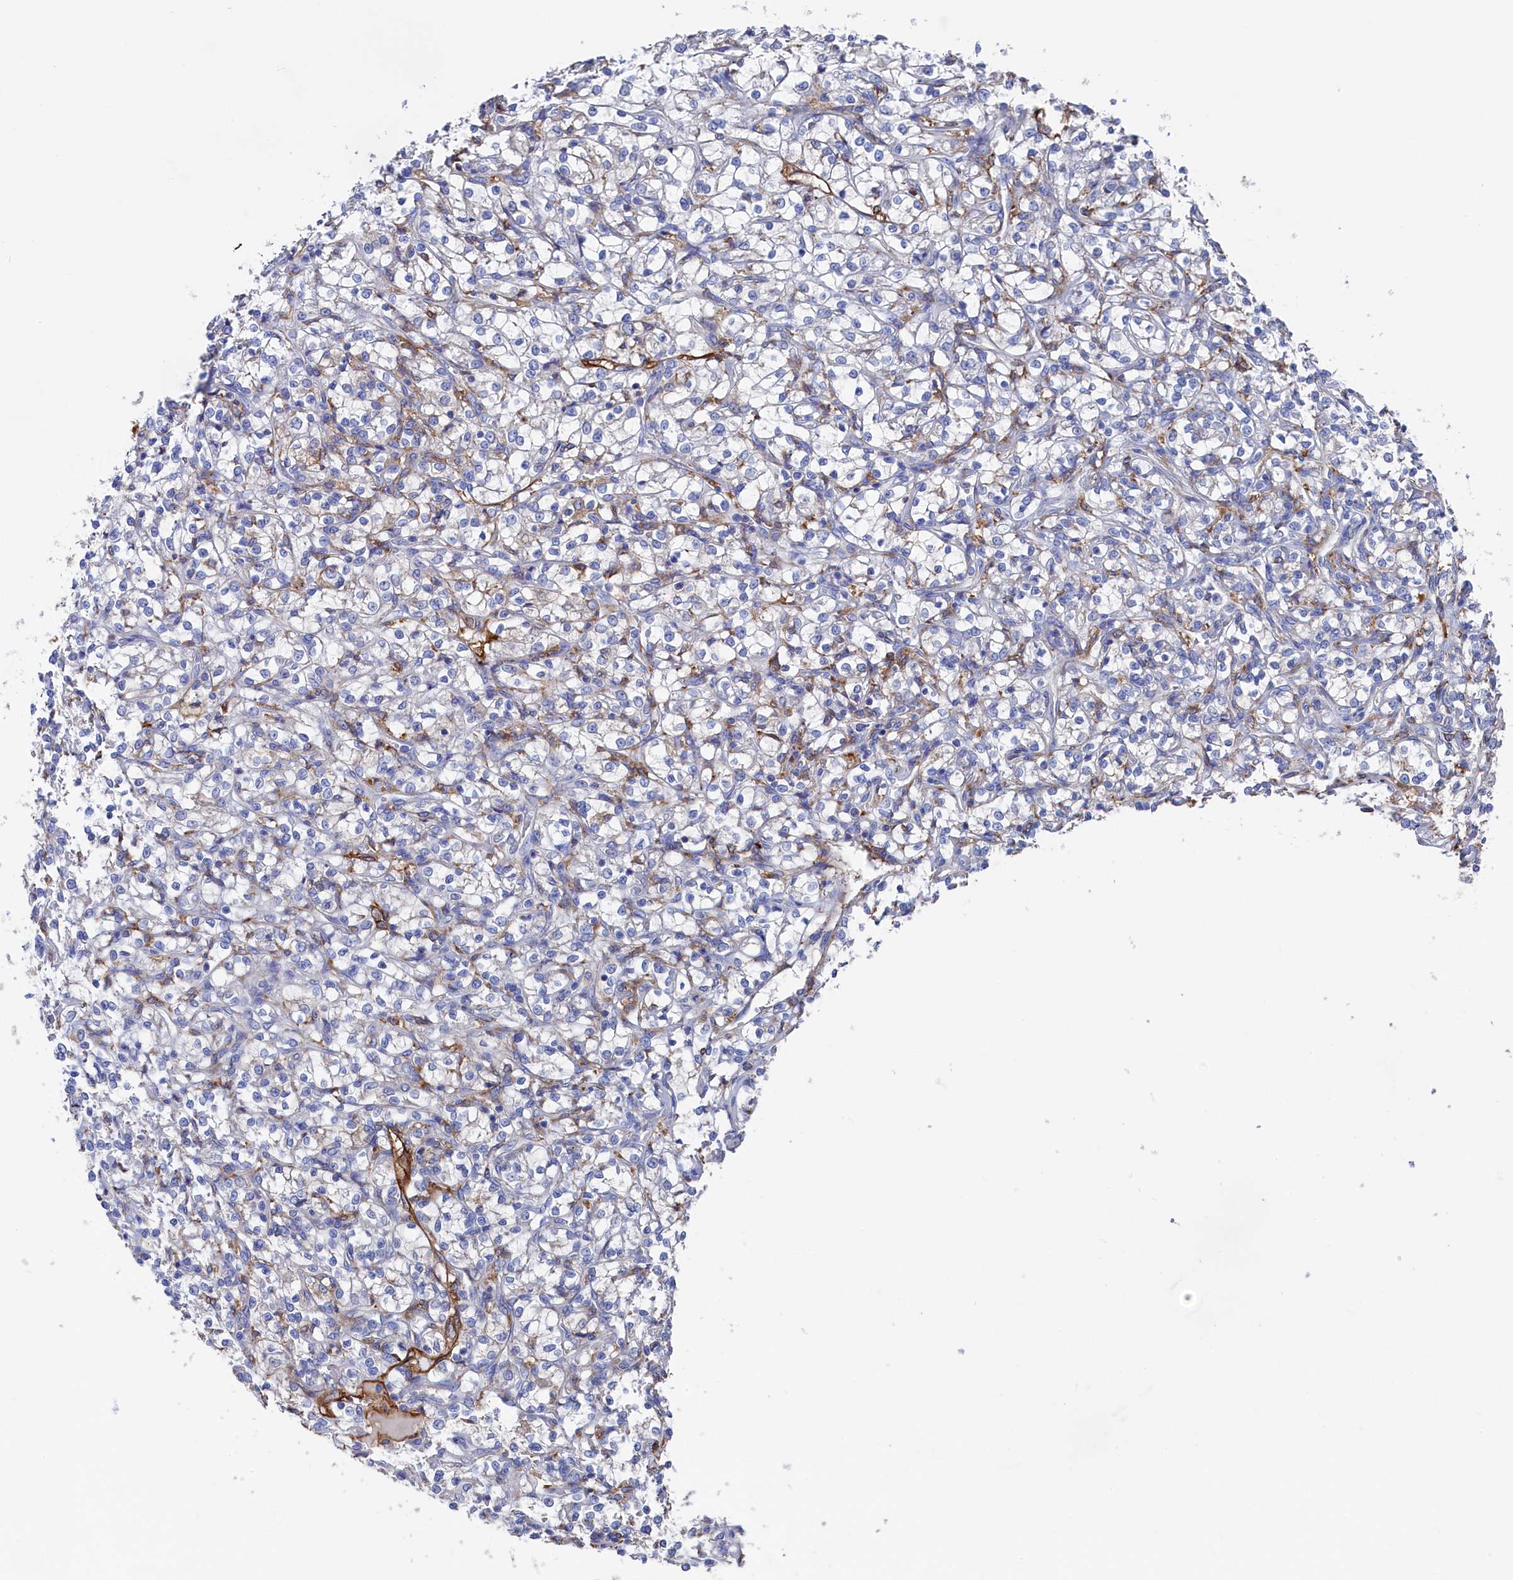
{"staining": {"intensity": "moderate", "quantity": "<25%", "location": "cytoplasmic/membranous"}, "tissue": "renal cancer", "cell_type": "Tumor cells", "image_type": "cancer", "snomed": [{"axis": "morphology", "description": "Adenocarcinoma, NOS"}, {"axis": "topography", "description": "Kidney"}], "caption": "Adenocarcinoma (renal) was stained to show a protein in brown. There is low levels of moderate cytoplasmic/membranous staining in about <25% of tumor cells.", "gene": "C12orf73", "patient": {"sex": "female", "age": 69}}